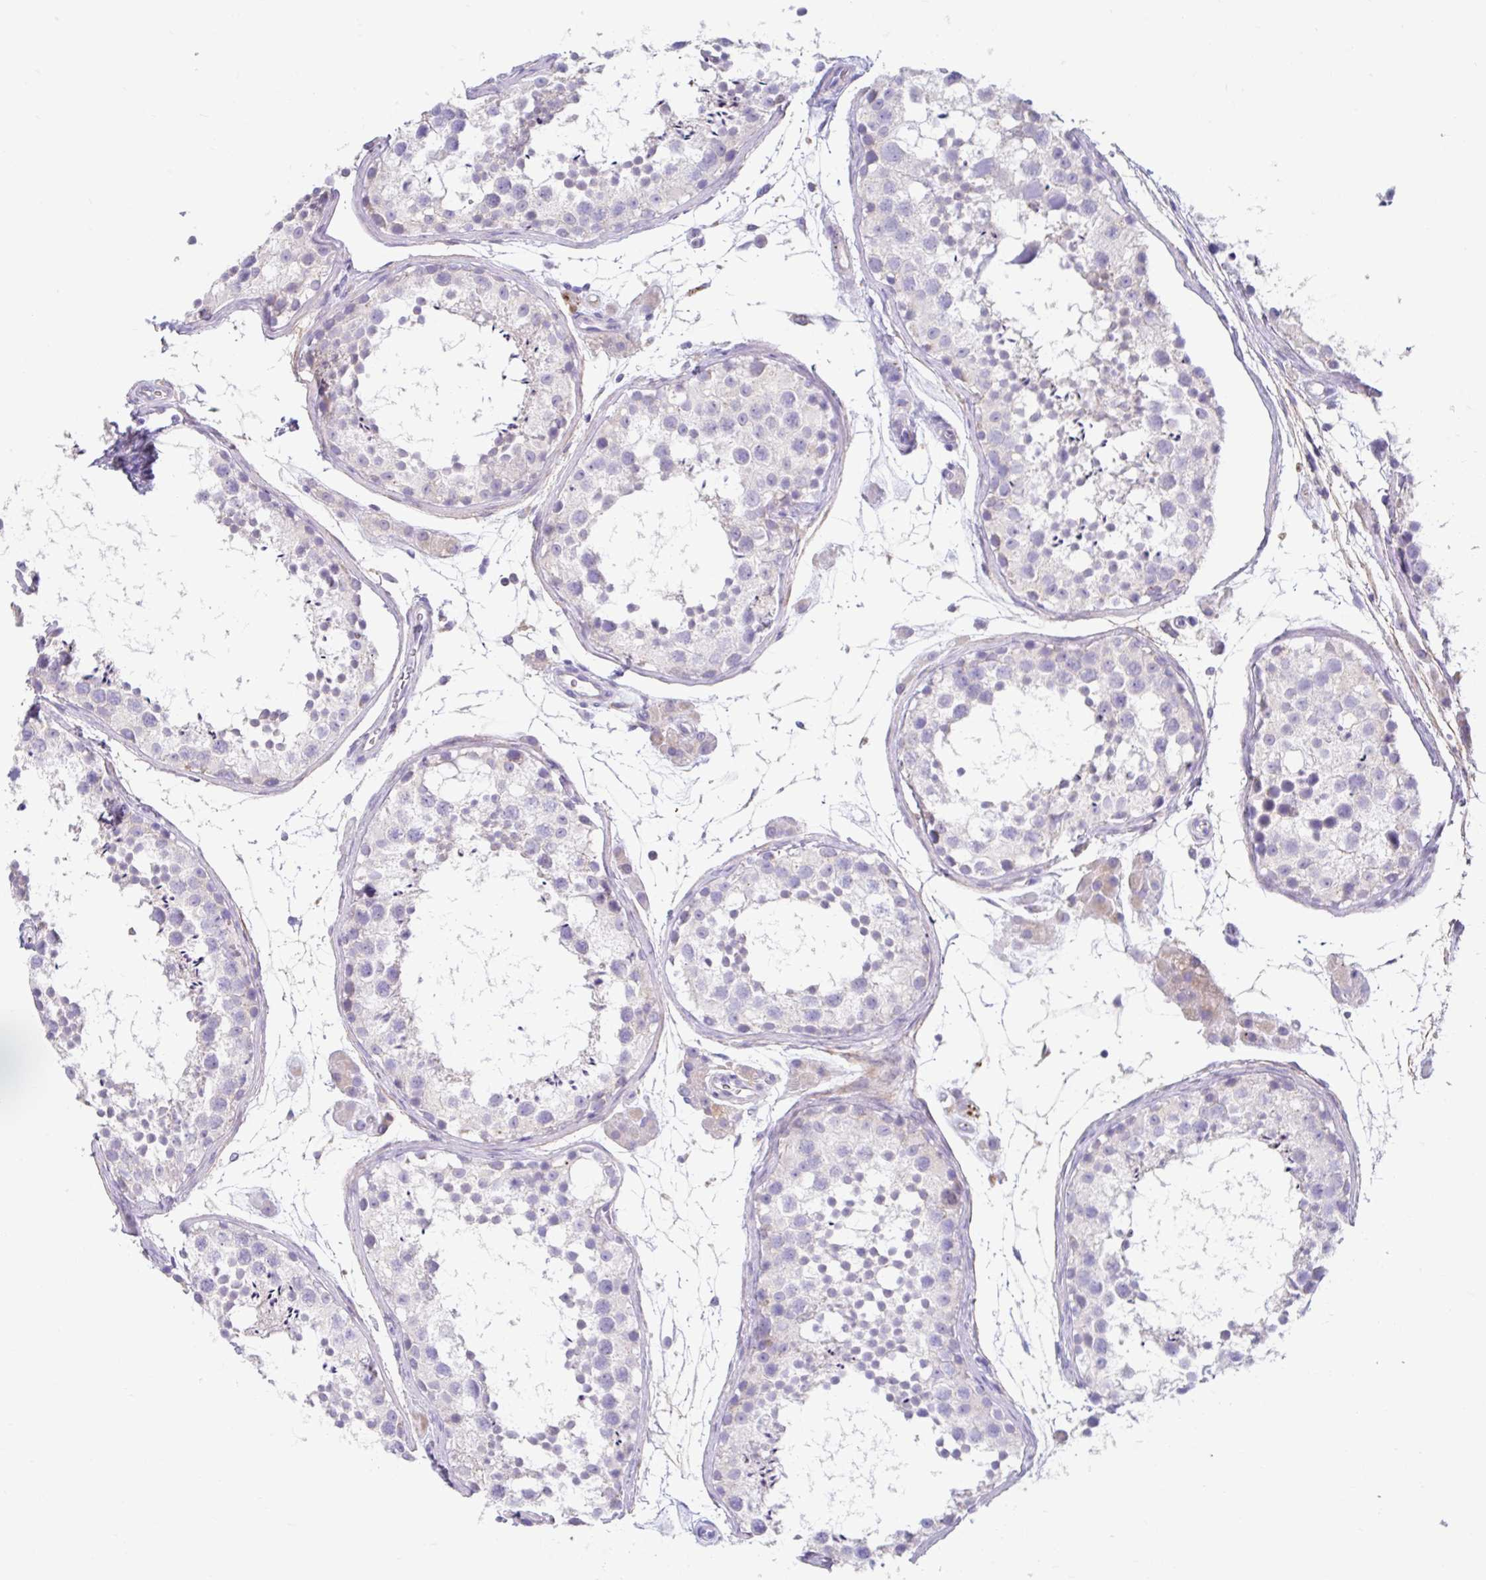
{"staining": {"intensity": "negative", "quantity": "none", "location": "none"}, "tissue": "testis", "cell_type": "Cells in seminiferous ducts", "image_type": "normal", "snomed": [{"axis": "morphology", "description": "Normal tissue, NOS"}, {"axis": "topography", "description": "Testis"}], "caption": "This is an IHC image of benign testis. There is no staining in cells in seminiferous ducts.", "gene": "ZNF33A", "patient": {"sex": "male", "age": 41}}